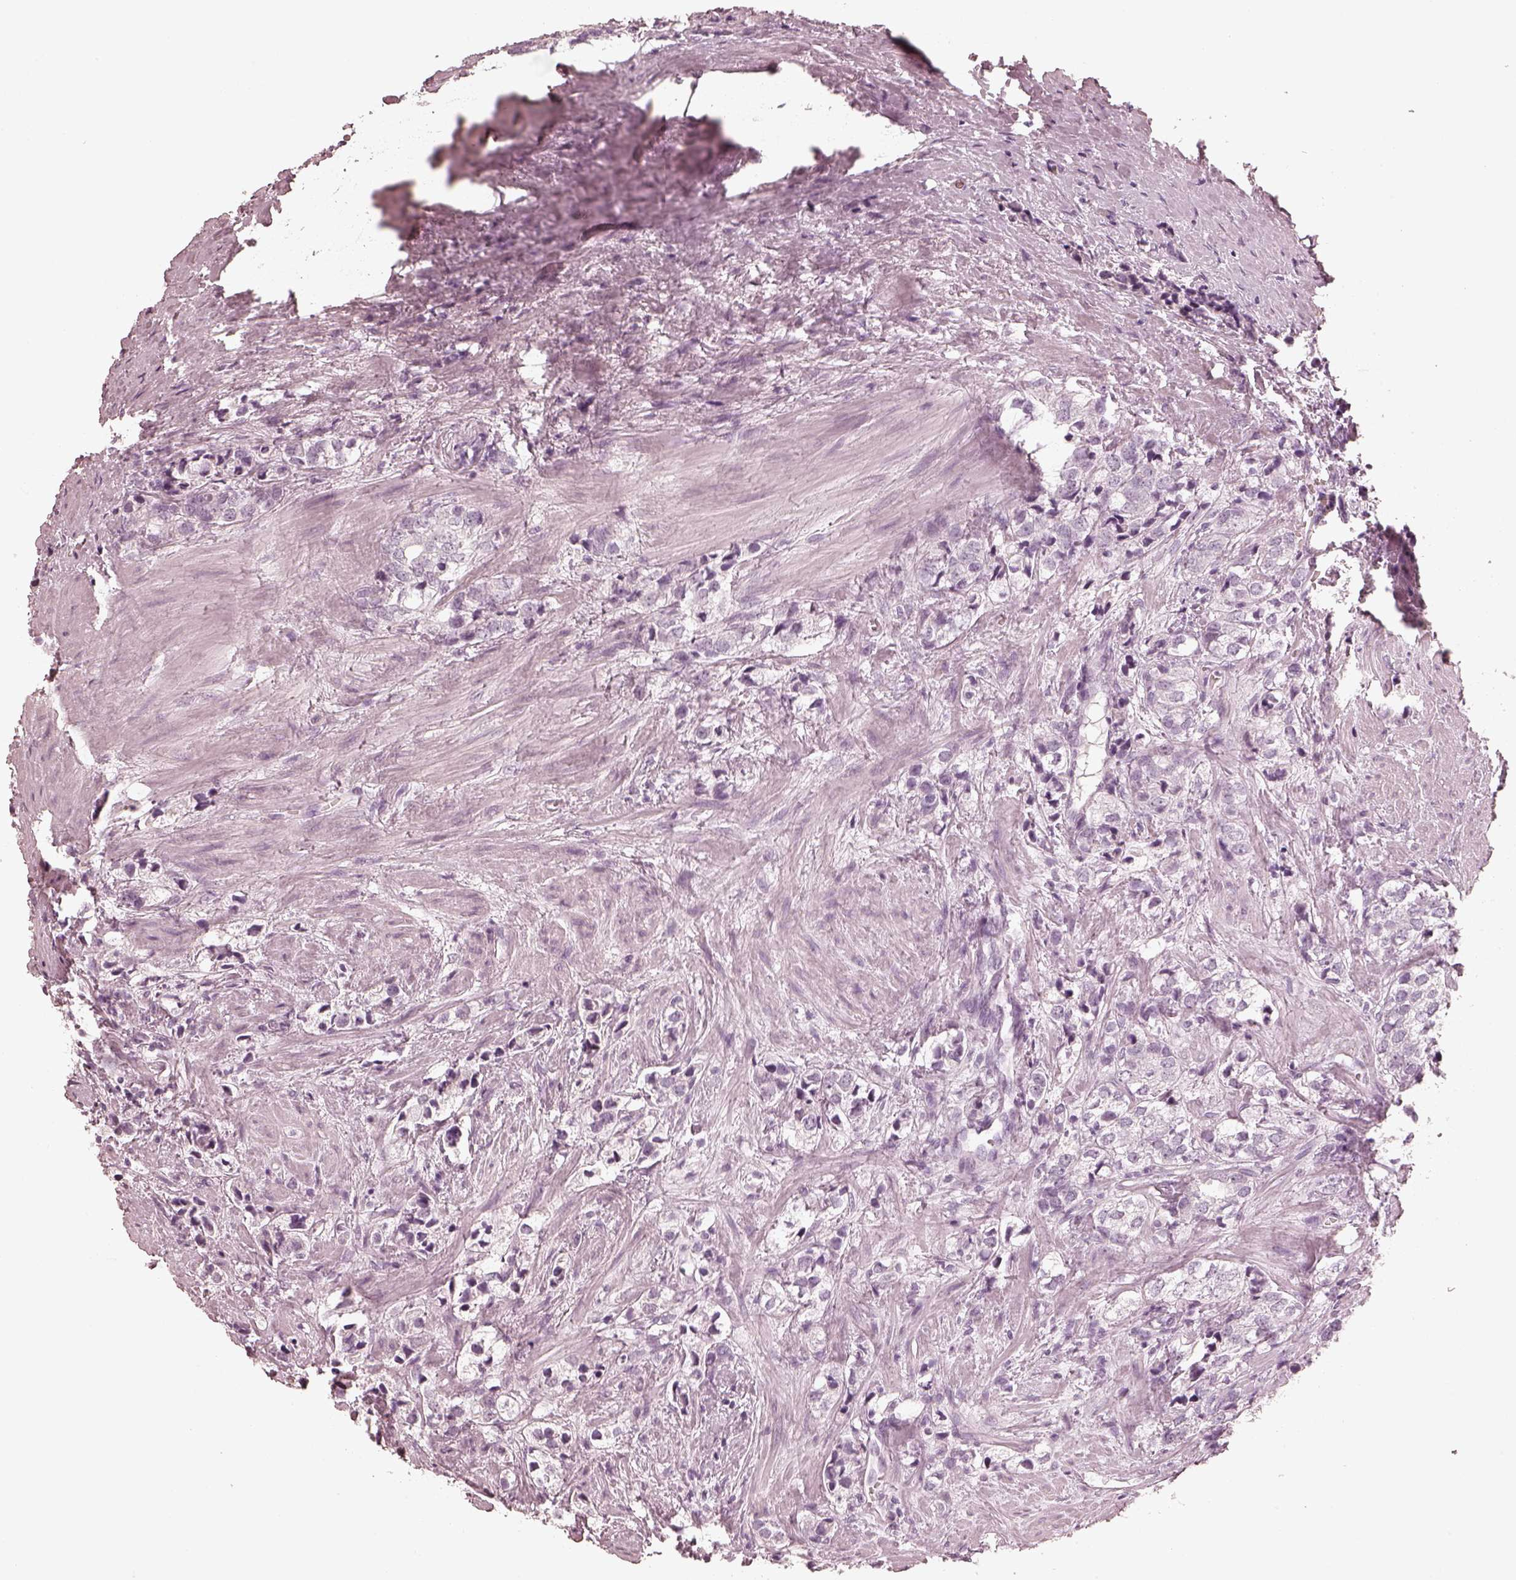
{"staining": {"intensity": "negative", "quantity": "none", "location": "none"}, "tissue": "prostate cancer", "cell_type": "Tumor cells", "image_type": "cancer", "snomed": [{"axis": "morphology", "description": "Adenocarcinoma, NOS"}, {"axis": "topography", "description": "Prostate and seminal vesicle, NOS"}], "caption": "A histopathology image of human prostate adenocarcinoma is negative for staining in tumor cells.", "gene": "CALR3", "patient": {"sex": "male", "age": 63}}